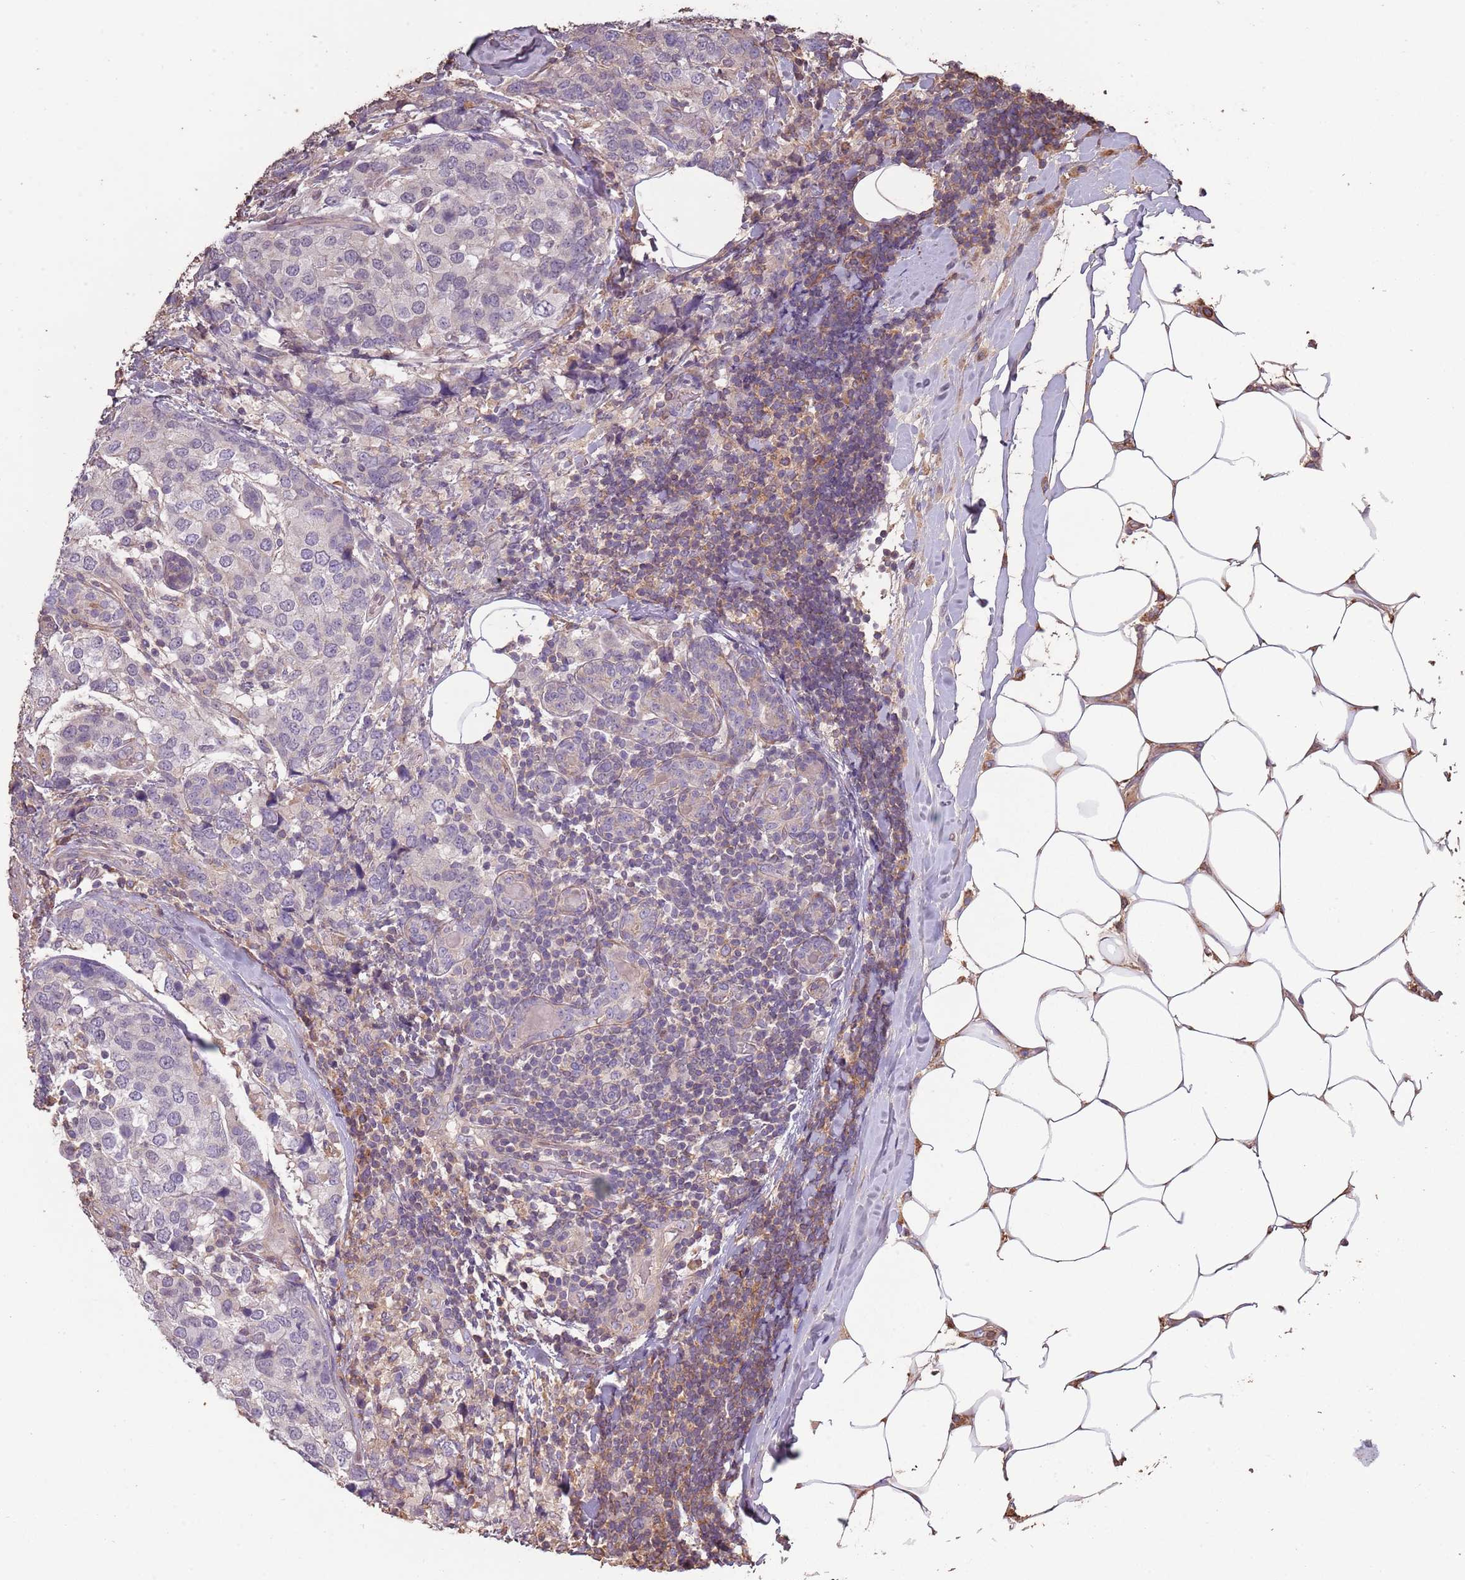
{"staining": {"intensity": "negative", "quantity": "none", "location": "none"}, "tissue": "breast cancer", "cell_type": "Tumor cells", "image_type": "cancer", "snomed": [{"axis": "morphology", "description": "Lobular carcinoma"}, {"axis": "topography", "description": "Breast"}], "caption": "Tumor cells show no significant positivity in lobular carcinoma (breast). Nuclei are stained in blue.", "gene": "FECH", "patient": {"sex": "female", "age": 59}}